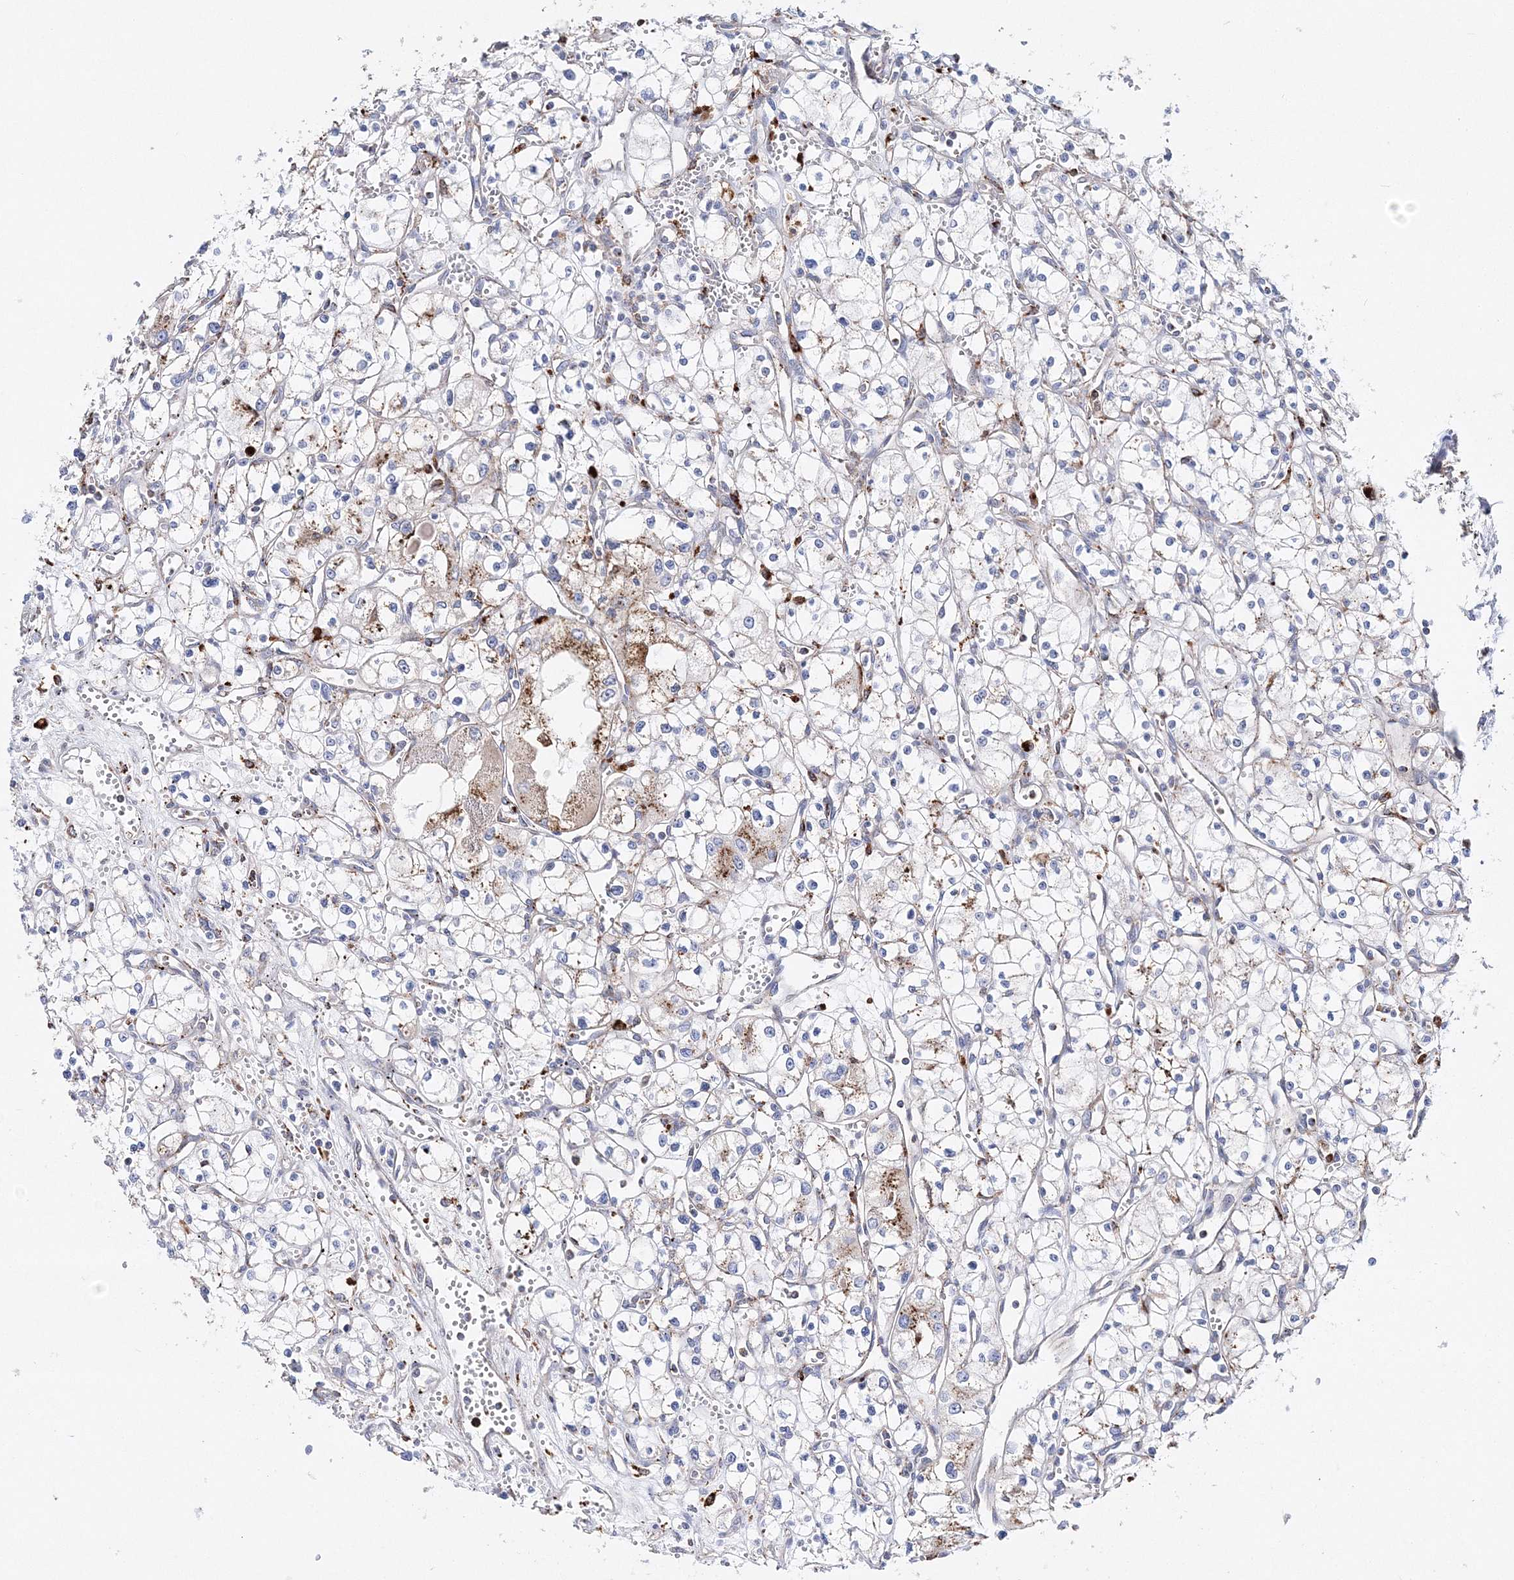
{"staining": {"intensity": "moderate", "quantity": "<25%", "location": "cytoplasmic/membranous"}, "tissue": "renal cancer", "cell_type": "Tumor cells", "image_type": "cancer", "snomed": [{"axis": "morphology", "description": "Adenocarcinoma, NOS"}, {"axis": "topography", "description": "Kidney"}], "caption": "Immunohistochemical staining of human adenocarcinoma (renal) shows moderate cytoplasmic/membranous protein staining in about <25% of tumor cells. (IHC, brightfield microscopy, high magnification).", "gene": "C3orf38", "patient": {"sex": "male", "age": 59}}